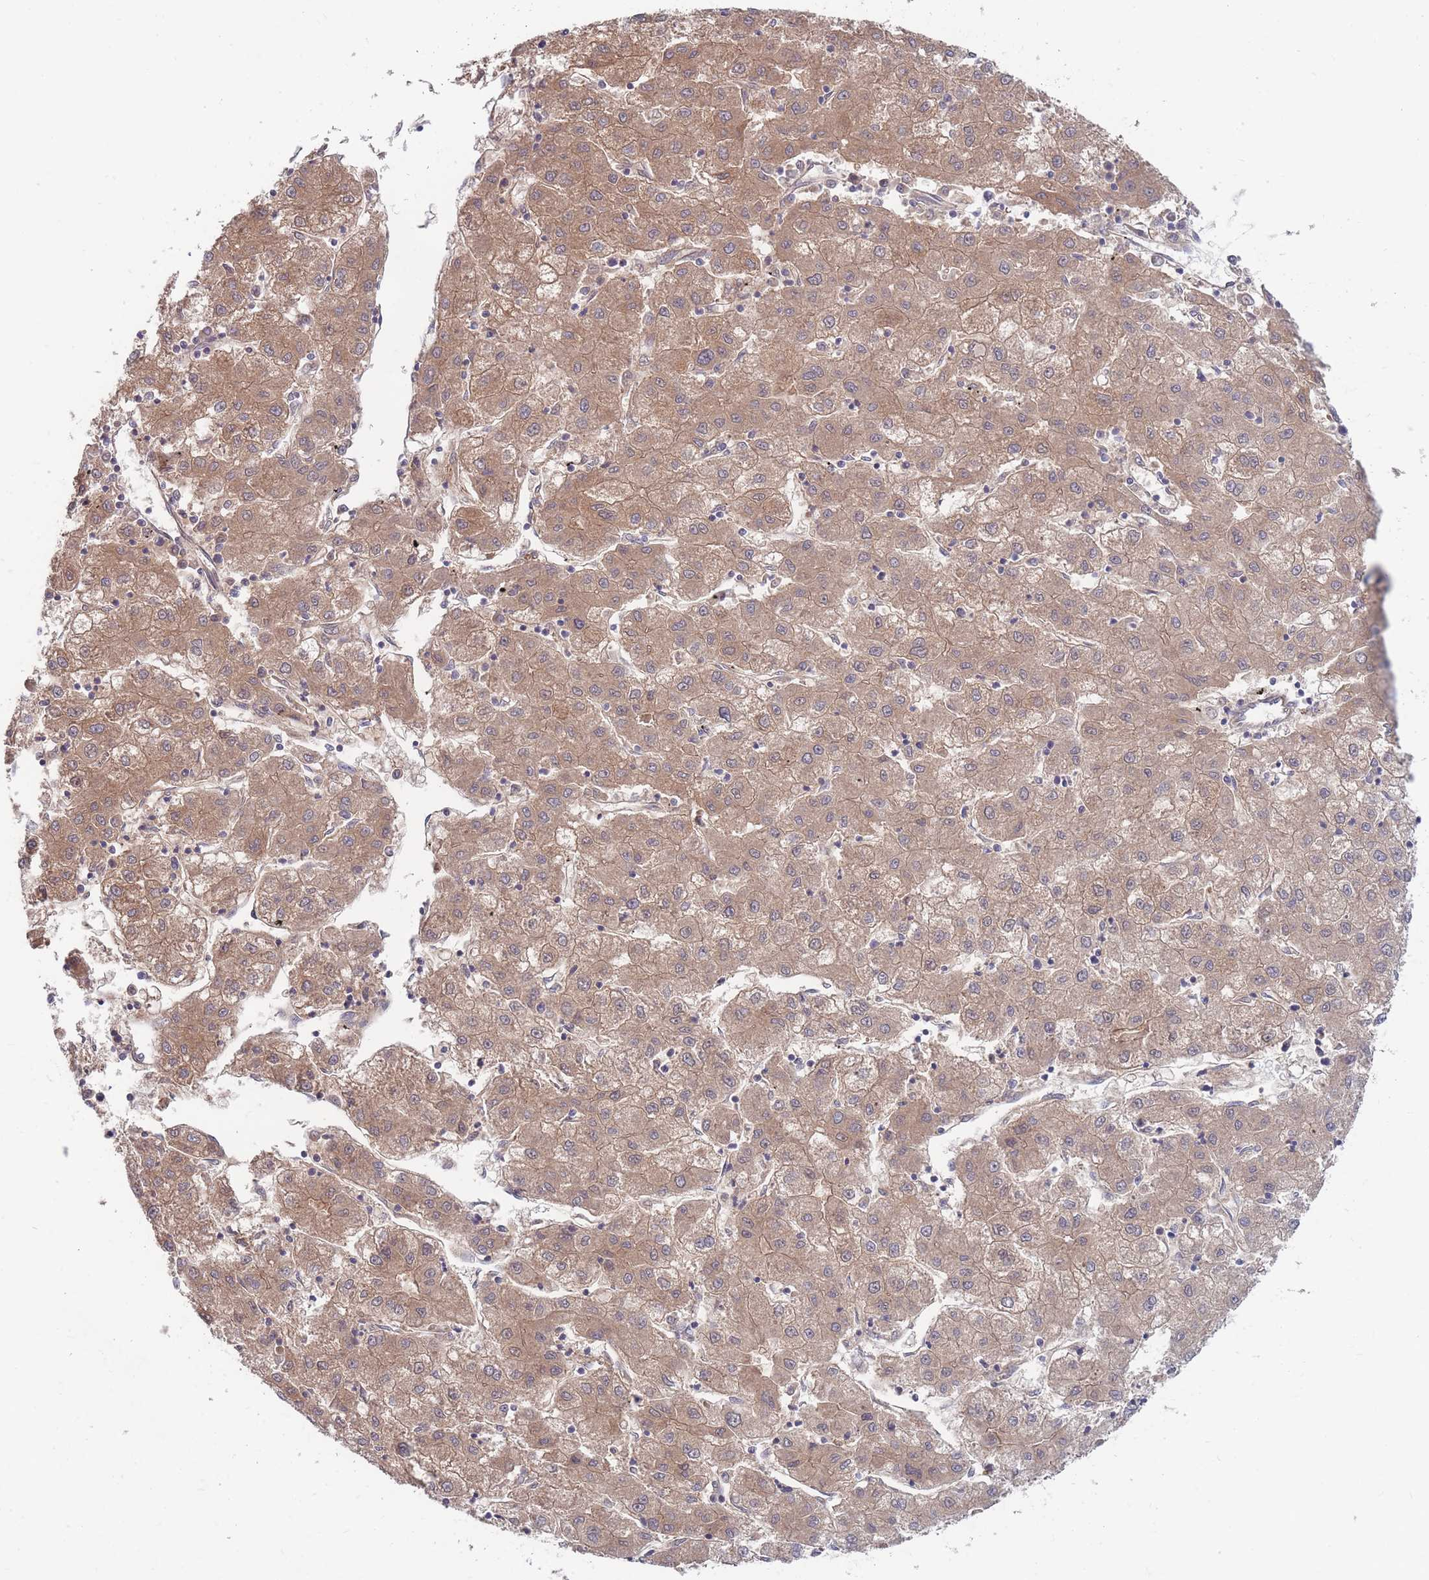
{"staining": {"intensity": "moderate", "quantity": ">75%", "location": "cytoplasmic/membranous"}, "tissue": "liver cancer", "cell_type": "Tumor cells", "image_type": "cancer", "snomed": [{"axis": "morphology", "description": "Carcinoma, Hepatocellular, NOS"}, {"axis": "topography", "description": "Liver"}], "caption": "Immunohistochemical staining of liver cancer shows medium levels of moderate cytoplasmic/membranous expression in approximately >75% of tumor cells.", "gene": "NUB1", "patient": {"sex": "male", "age": 72}}